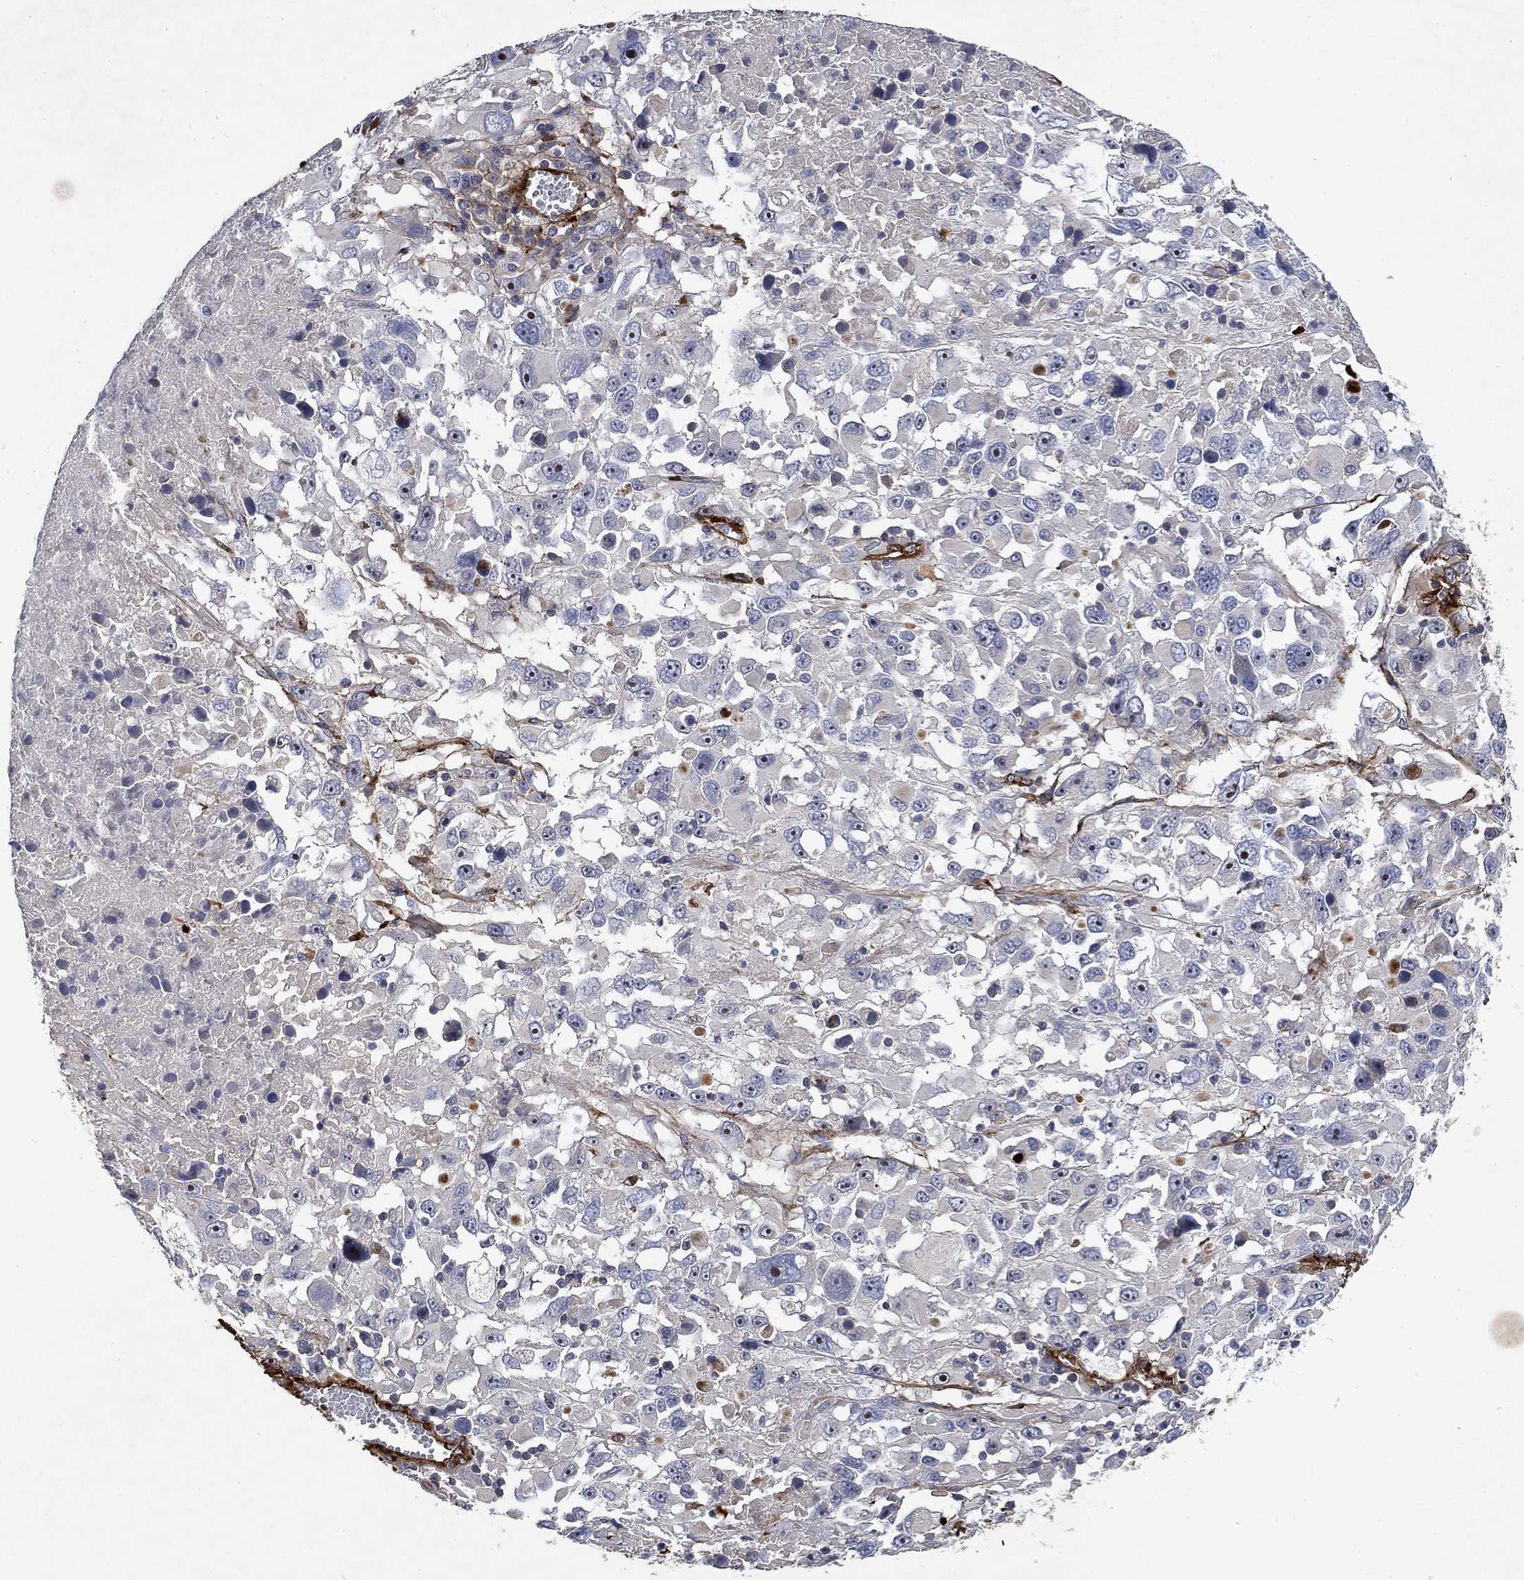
{"staining": {"intensity": "negative", "quantity": "none", "location": "none"}, "tissue": "melanoma", "cell_type": "Tumor cells", "image_type": "cancer", "snomed": [{"axis": "morphology", "description": "Malignant melanoma, Metastatic site"}, {"axis": "topography", "description": "Soft tissue"}], "caption": "Protein analysis of melanoma shows no significant expression in tumor cells.", "gene": "COL4A2", "patient": {"sex": "male", "age": 50}}